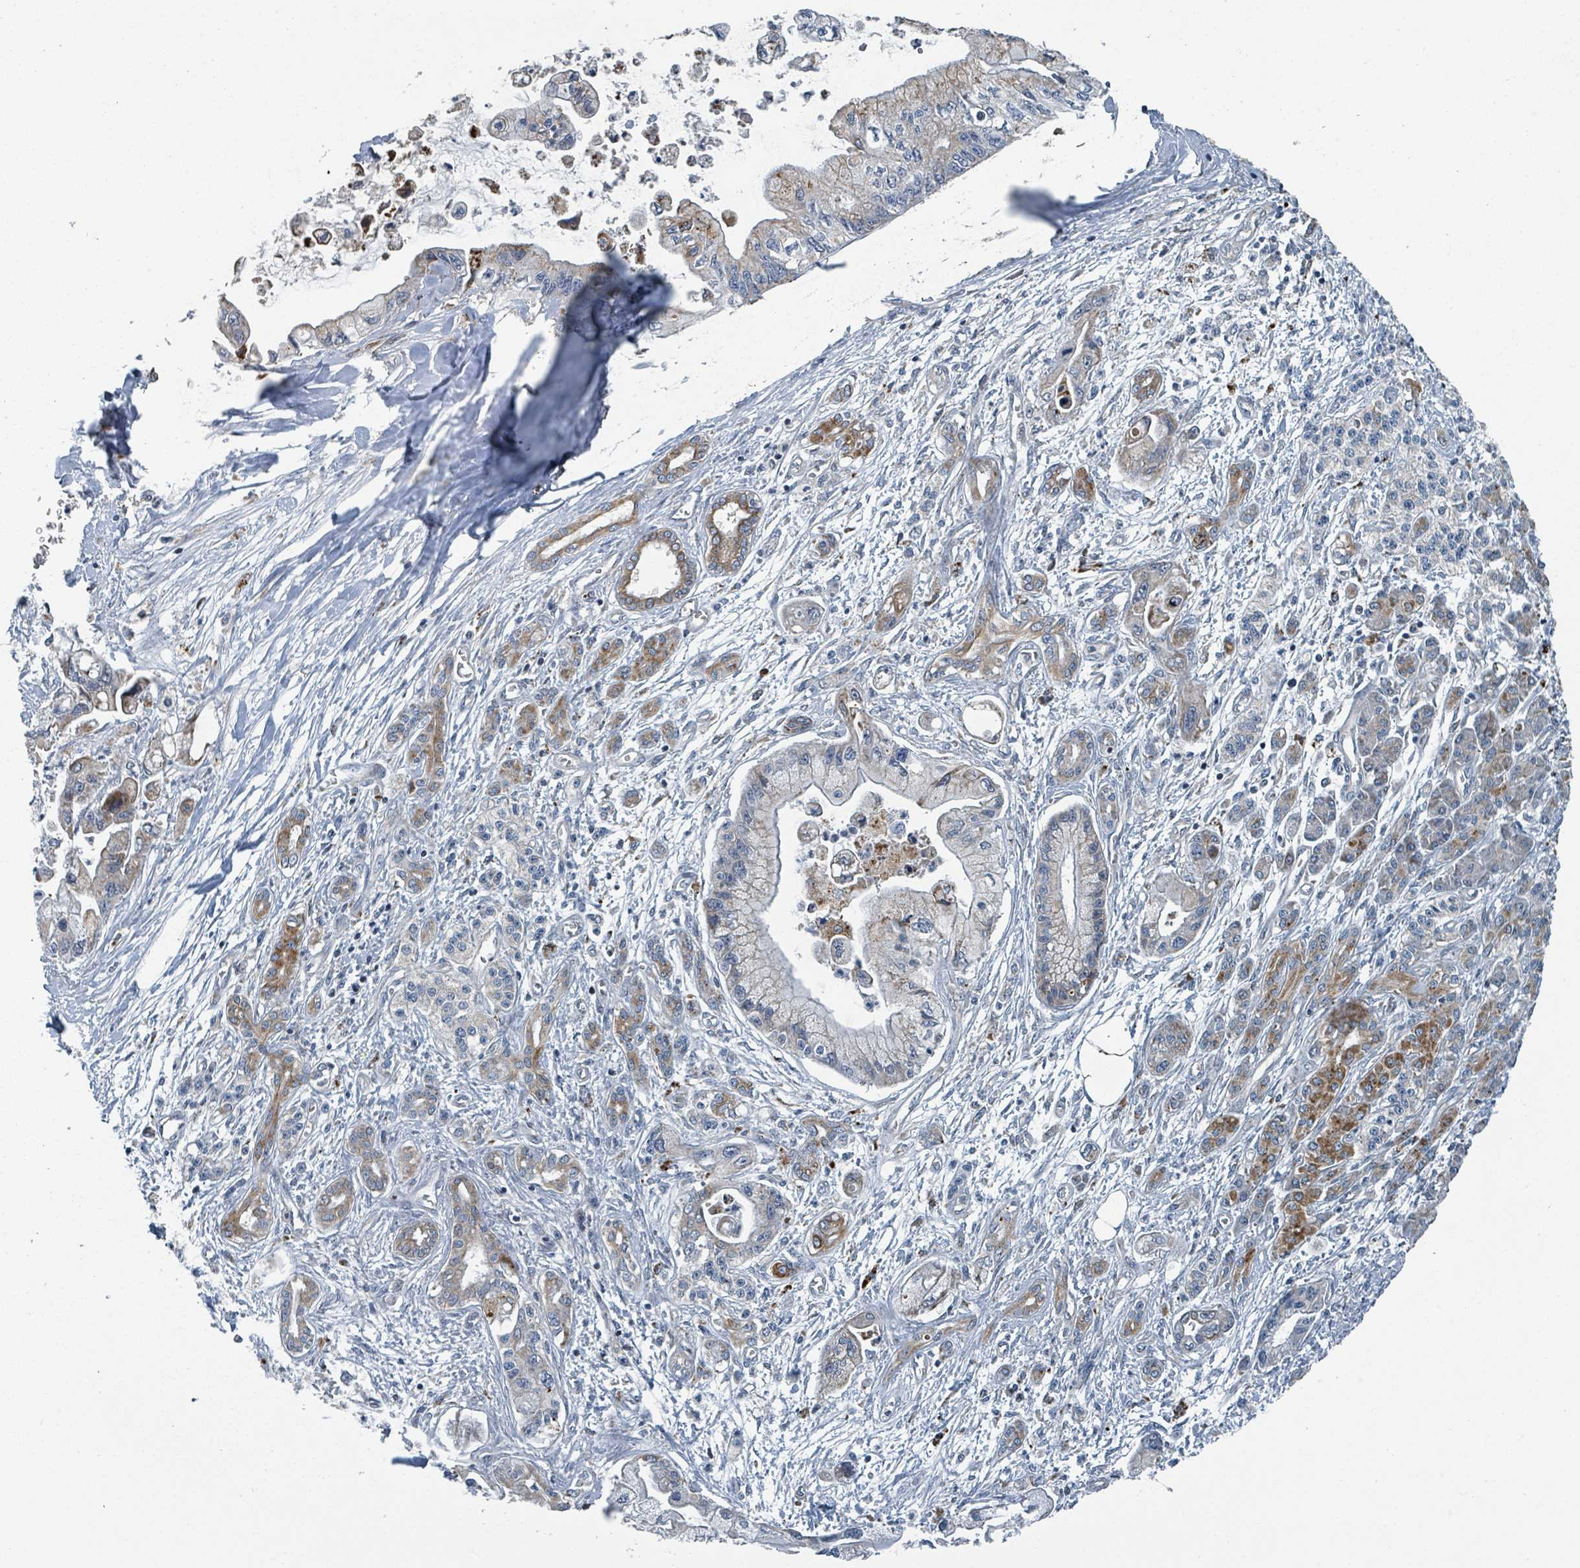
{"staining": {"intensity": "moderate", "quantity": "<25%", "location": "cytoplasmic/membranous"}, "tissue": "pancreatic cancer", "cell_type": "Tumor cells", "image_type": "cancer", "snomed": [{"axis": "morphology", "description": "Adenocarcinoma, NOS"}, {"axis": "topography", "description": "Pancreas"}], "caption": "Protein expression analysis of human pancreatic cancer reveals moderate cytoplasmic/membranous expression in approximately <25% of tumor cells. The protein is shown in brown color, while the nuclei are stained blue.", "gene": "DIPK2A", "patient": {"sex": "male", "age": 61}}